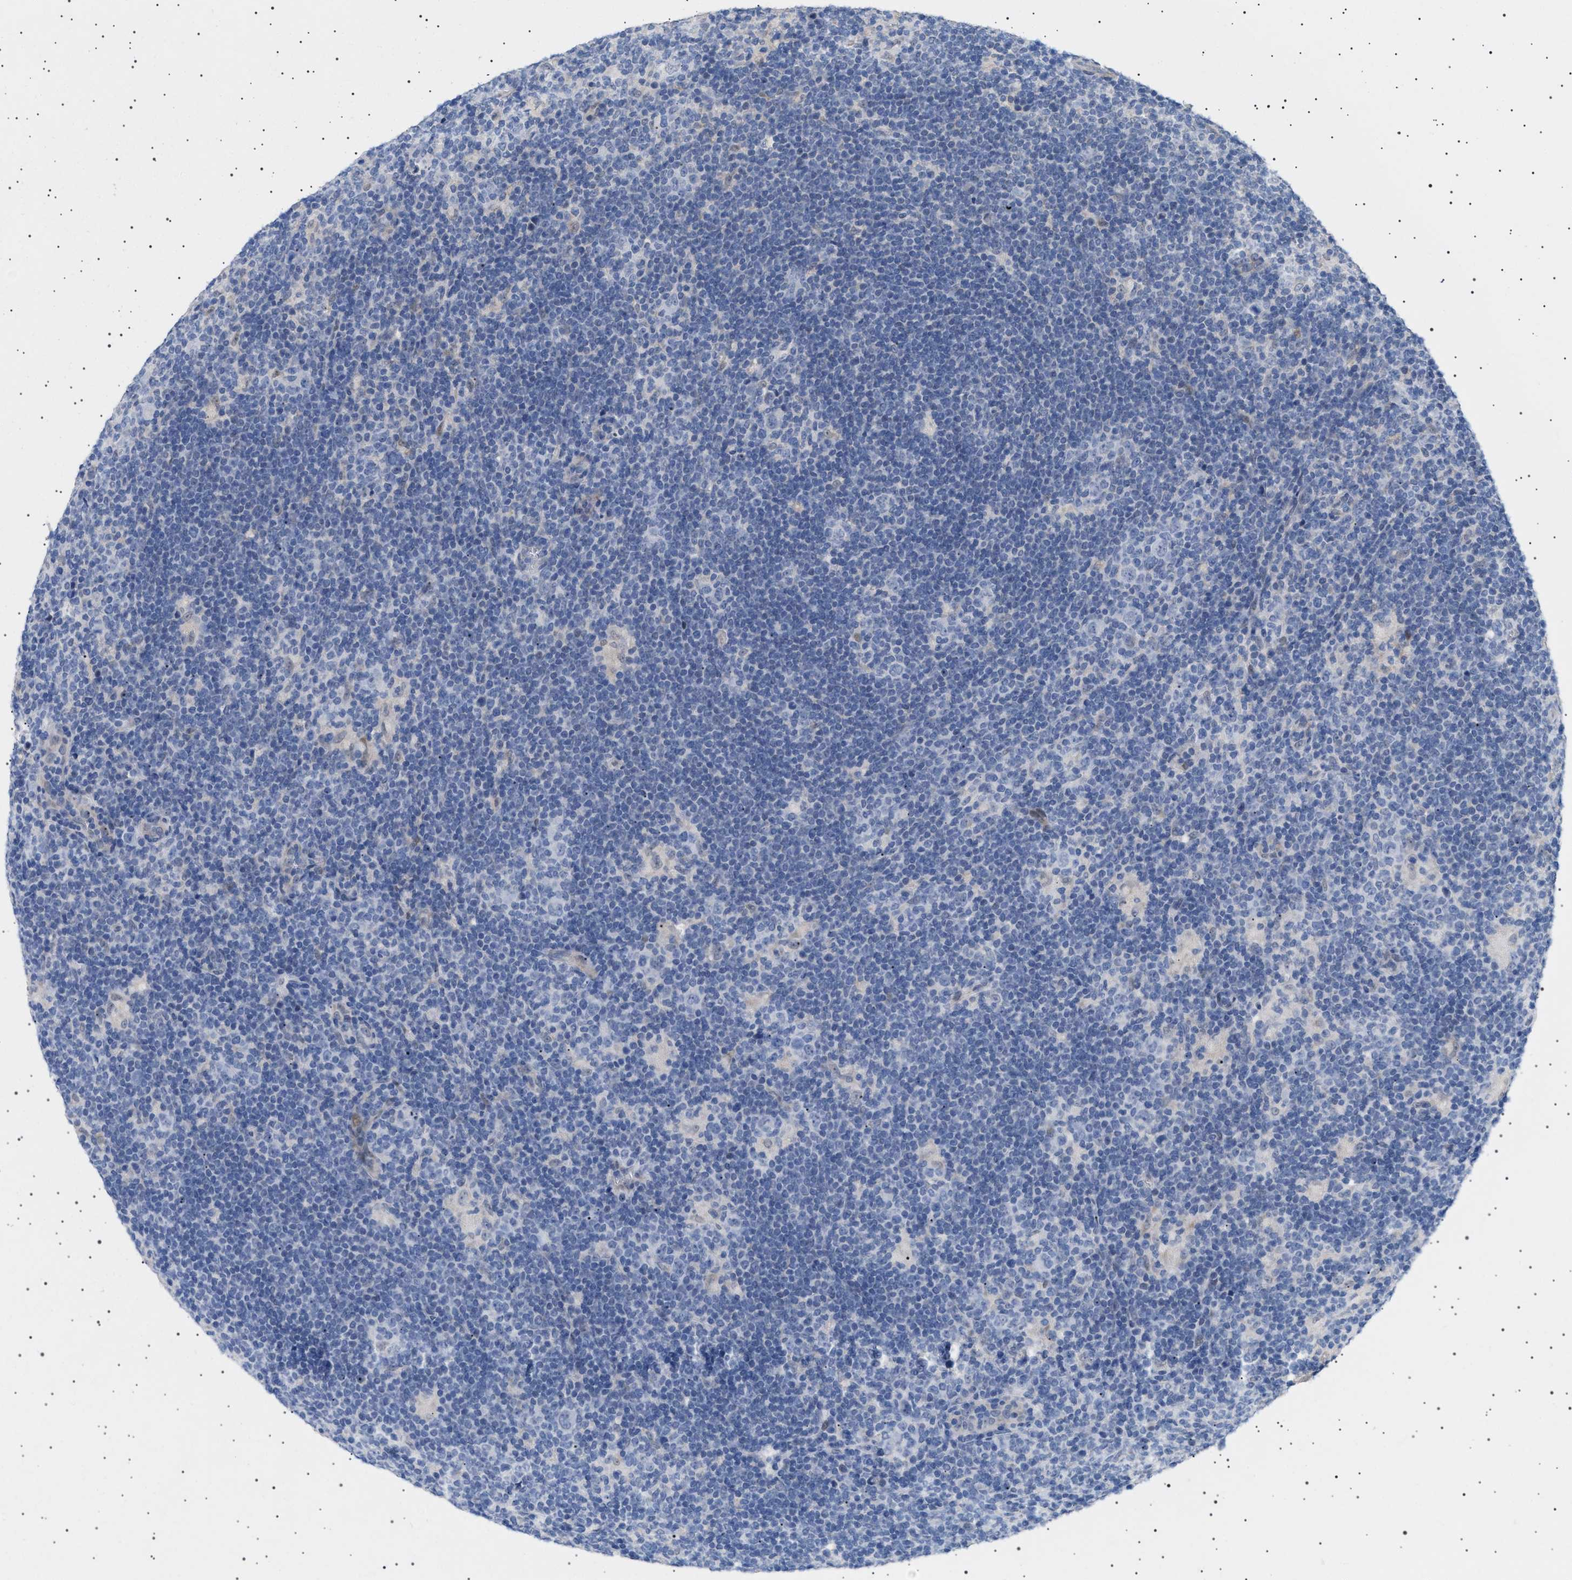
{"staining": {"intensity": "negative", "quantity": "none", "location": "none"}, "tissue": "lymphoma", "cell_type": "Tumor cells", "image_type": "cancer", "snomed": [{"axis": "morphology", "description": "Hodgkin's disease, NOS"}, {"axis": "topography", "description": "Lymph node"}], "caption": "IHC image of human Hodgkin's disease stained for a protein (brown), which shows no staining in tumor cells.", "gene": "HTR1A", "patient": {"sex": "female", "age": 57}}